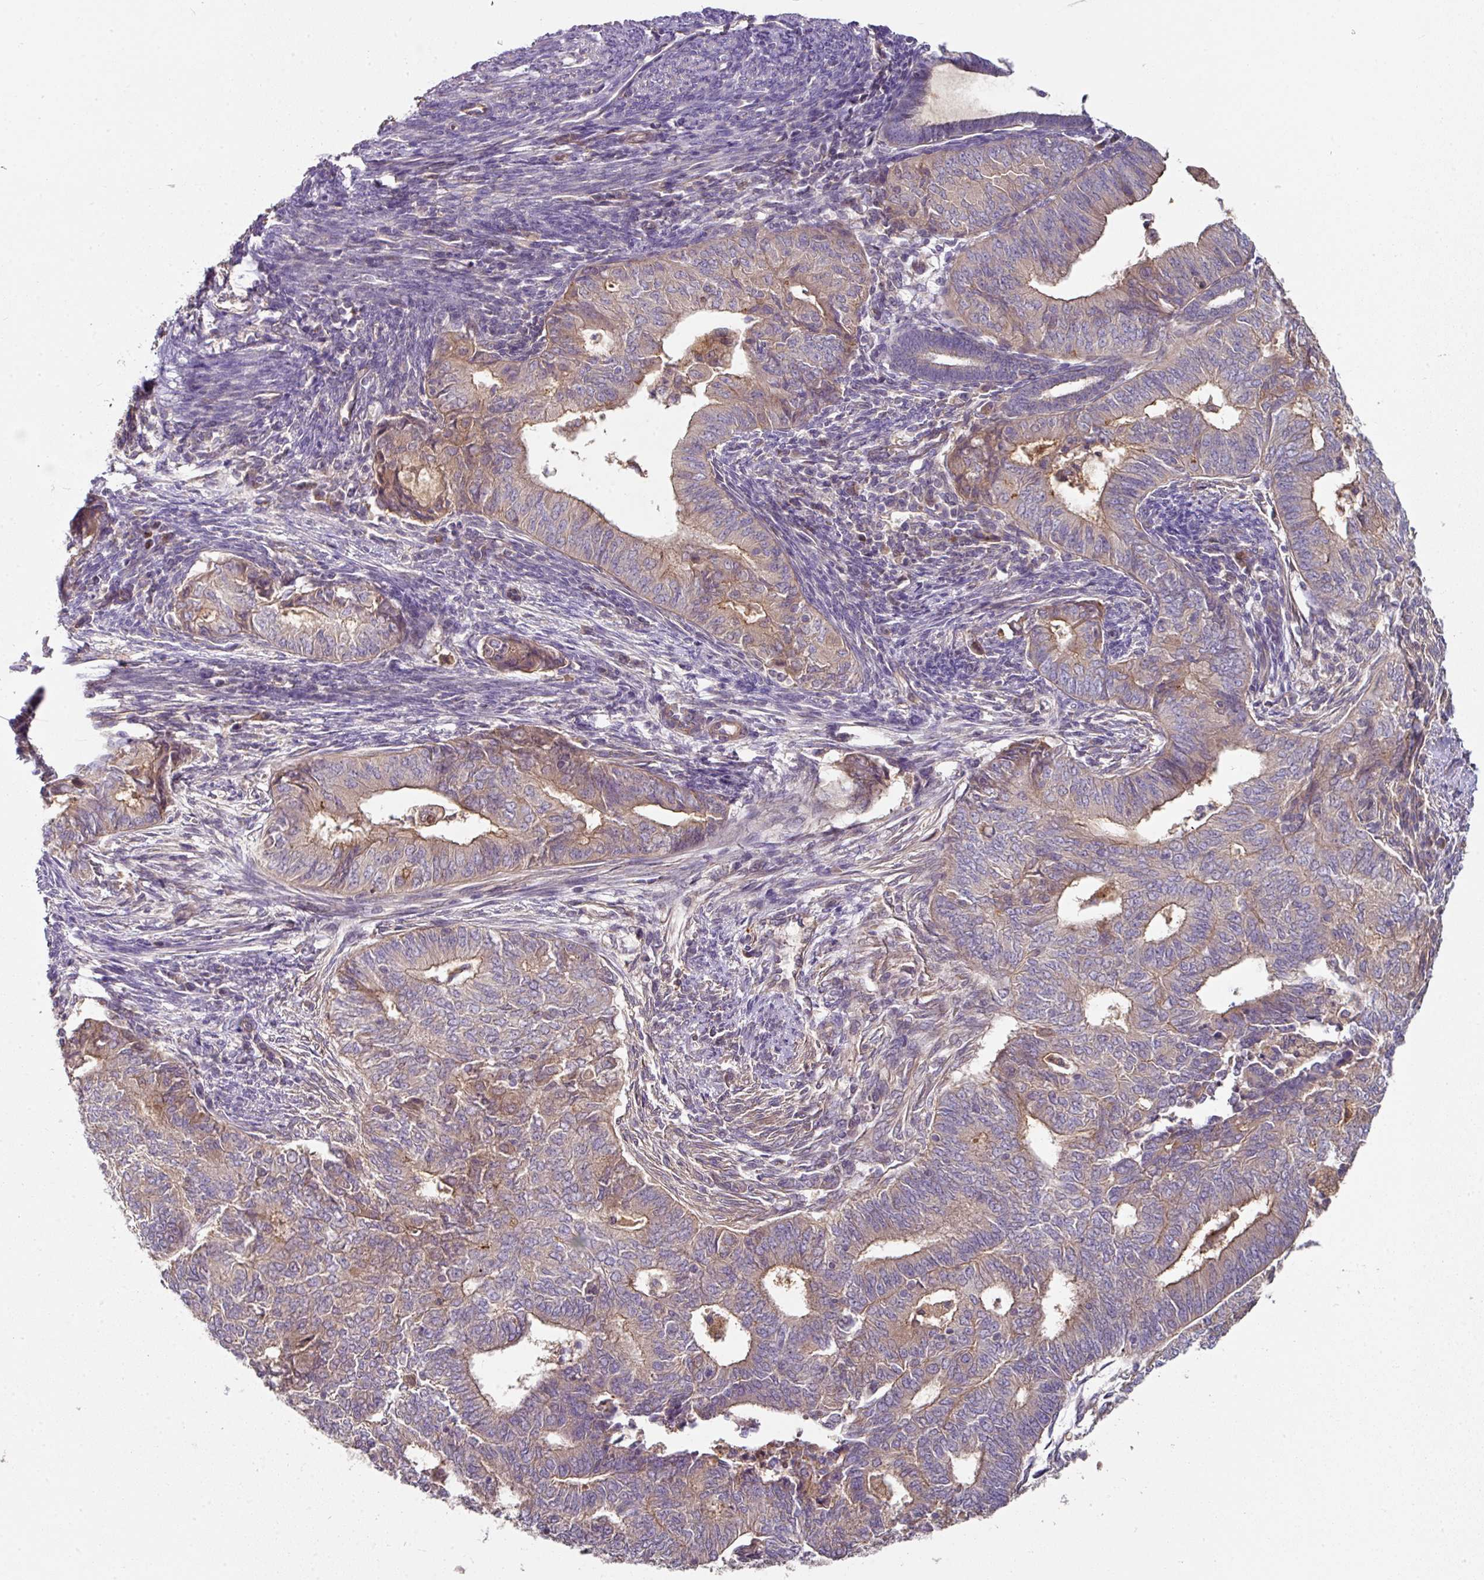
{"staining": {"intensity": "weak", "quantity": "25%-75%", "location": "cytoplasmic/membranous"}, "tissue": "endometrial cancer", "cell_type": "Tumor cells", "image_type": "cancer", "snomed": [{"axis": "morphology", "description": "Adenocarcinoma, NOS"}, {"axis": "topography", "description": "Endometrium"}], "caption": "IHC of endometrial cancer demonstrates low levels of weak cytoplasmic/membranous staining in about 25%-75% of tumor cells.", "gene": "C4orf48", "patient": {"sex": "female", "age": 62}}